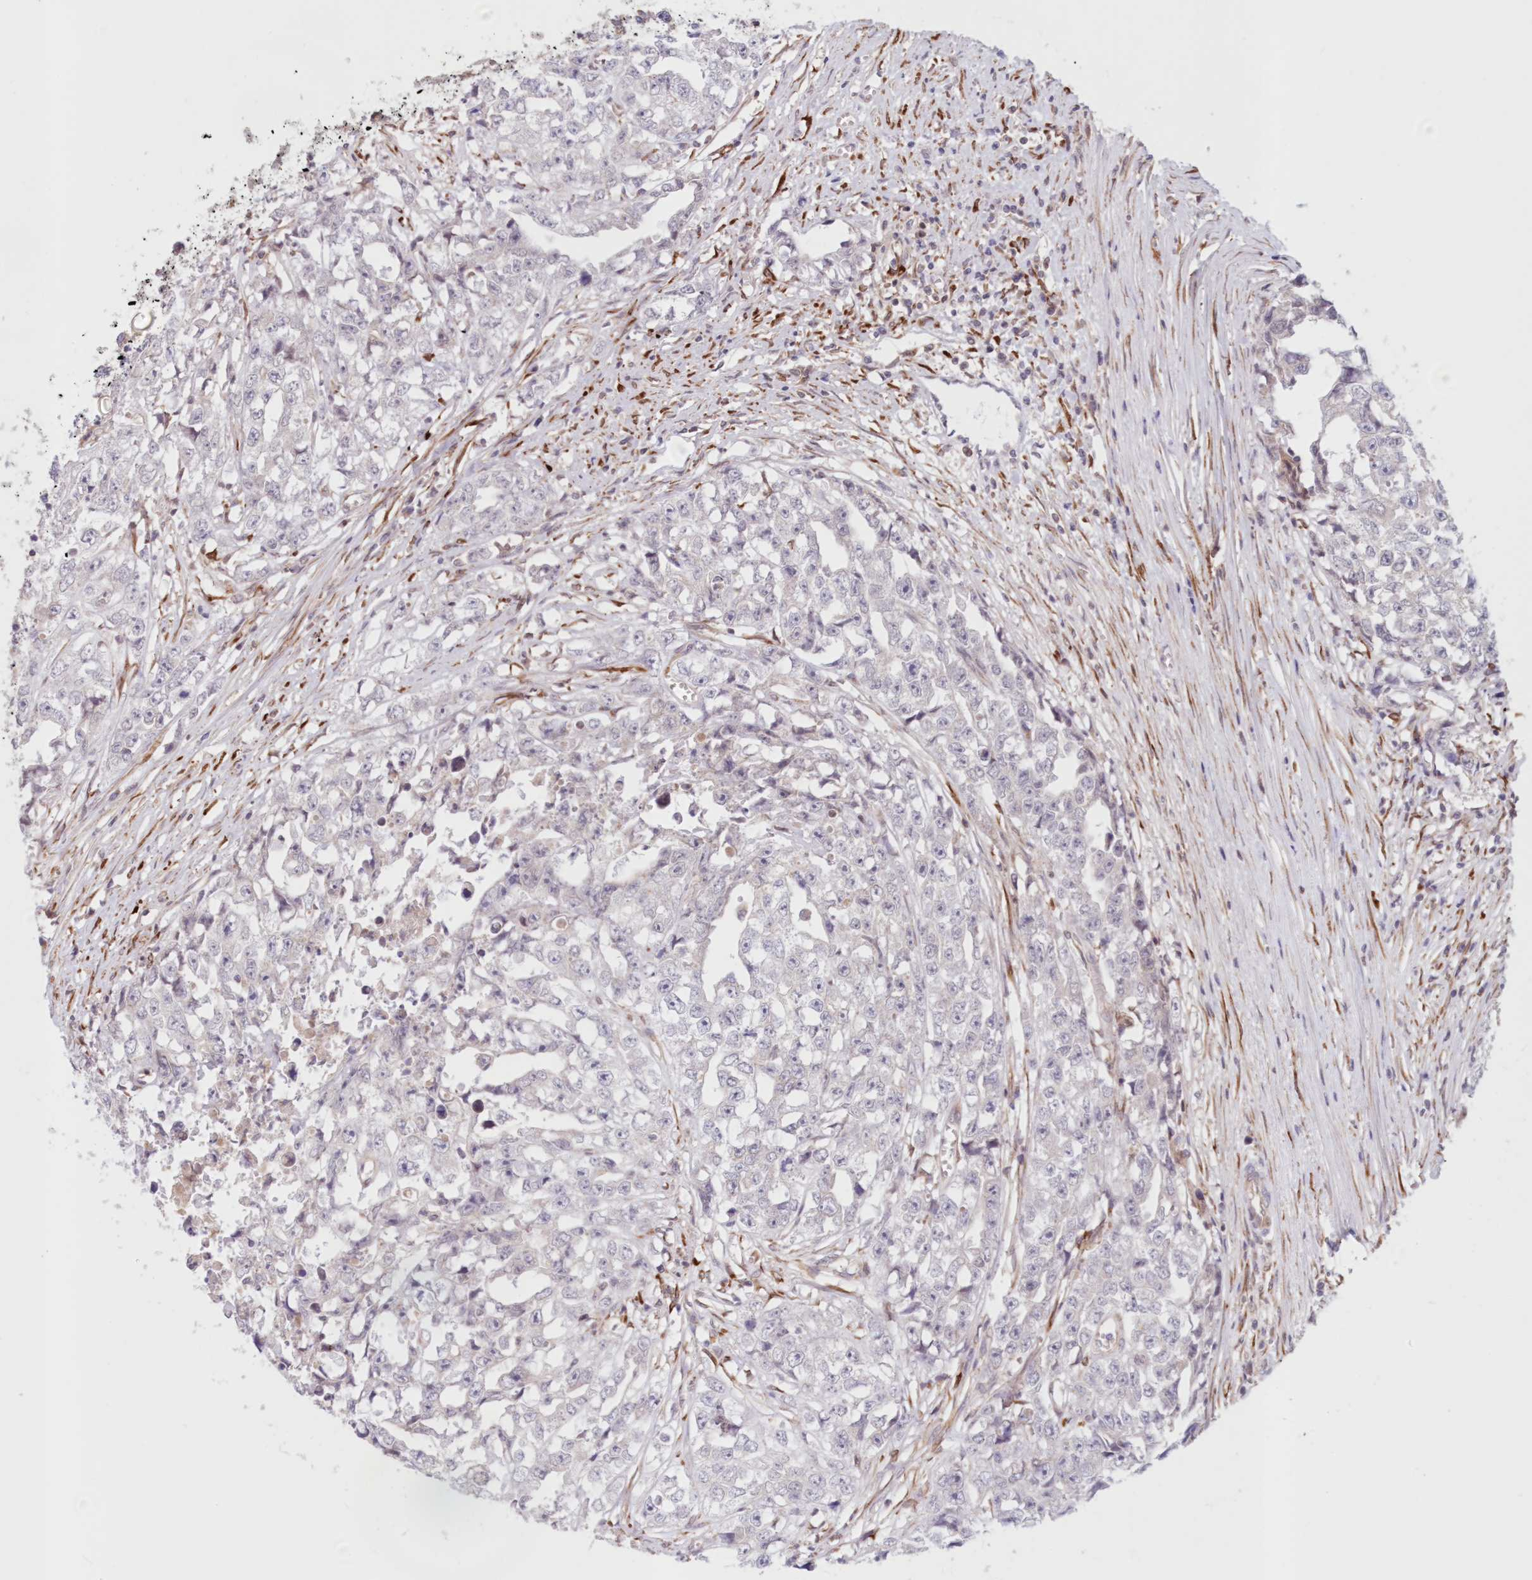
{"staining": {"intensity": "negative", "quantity": "none", "location": "none"}, "tissue": "testis cancer", "cell_type": "Tumor cells", "image_type": "cancer", "snomed": [{"axis": "morphology", "description": "Seminoma, NOS"}, {"axis": "morphology", "description": "Carcinoma, Embryonal, NOS"}, {"axis": "topography", "description": "Testis"}], "caption": "Immunohistochemical staining of testis seminoma reveals no significant positivity in tumor cells.", "gene": "PCYOX1L", "patient": {"sex": "male", "age": 43}}